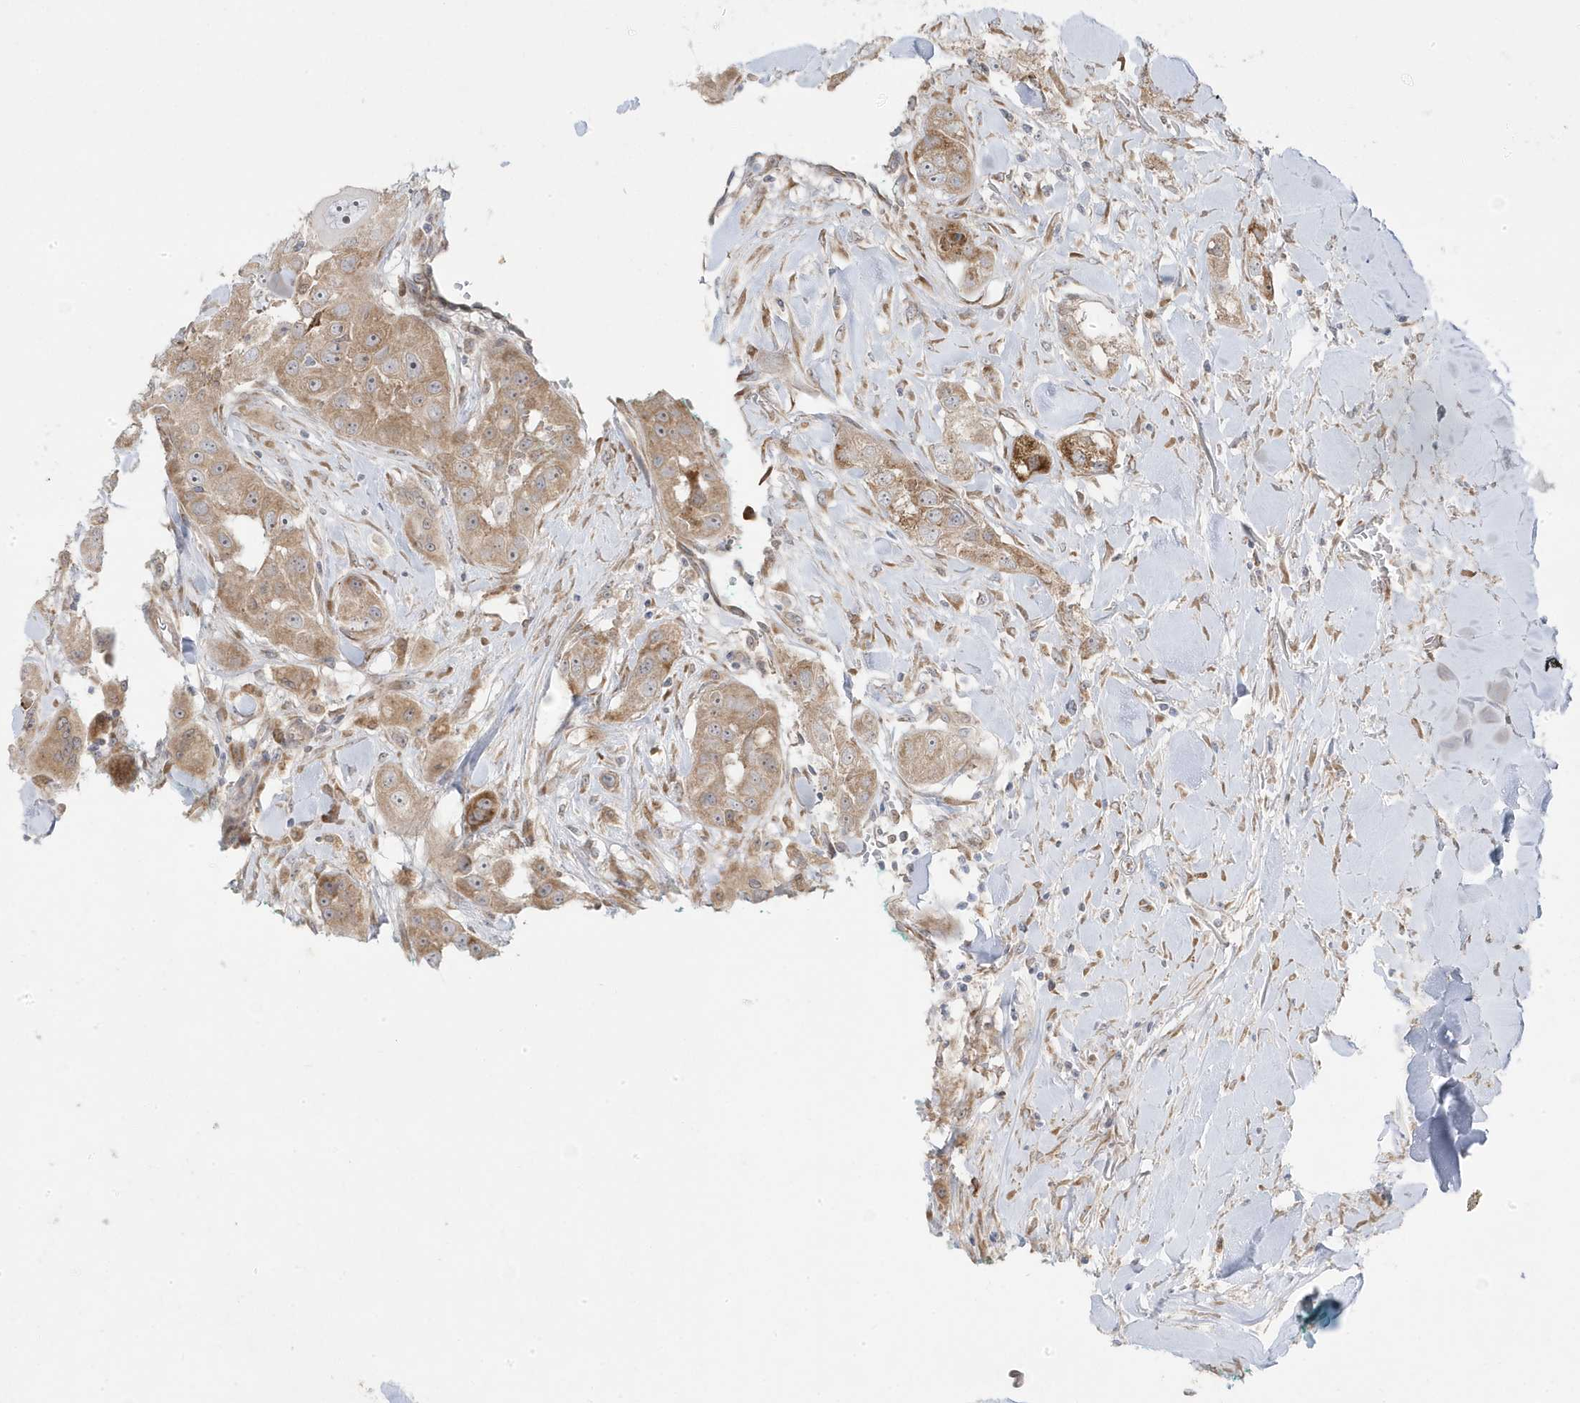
{"staining": {"intensity": "moderate", "quantity": ">75%", "location": "cytoplasmic/membranous"}, "tissue": "head and neck cancer", "cell_type": "Tumor cells", "image_type": "cancer", "snomed": [{"axis": "morphology", "description": "Normal tissue, NOS"}, {"axis": "morphology", "description": "Squamous cell carcinoma, NOS"}, {"axis": "topography", "description": "Skeletal muscle"}, {"axis": "topography", "description": "Head-Neck"}], "caption": "This micrograph displays head and neck squamous cell carcinoma stained with immunohistochemistry to label a protein in brown. The cytoplasmic/membranous of tumor cells show moderate positivity for the protein. Nuclei are counter-stained blue.", "gene": "ZNF654", "patient": {"sex": "male", "age": 51}}